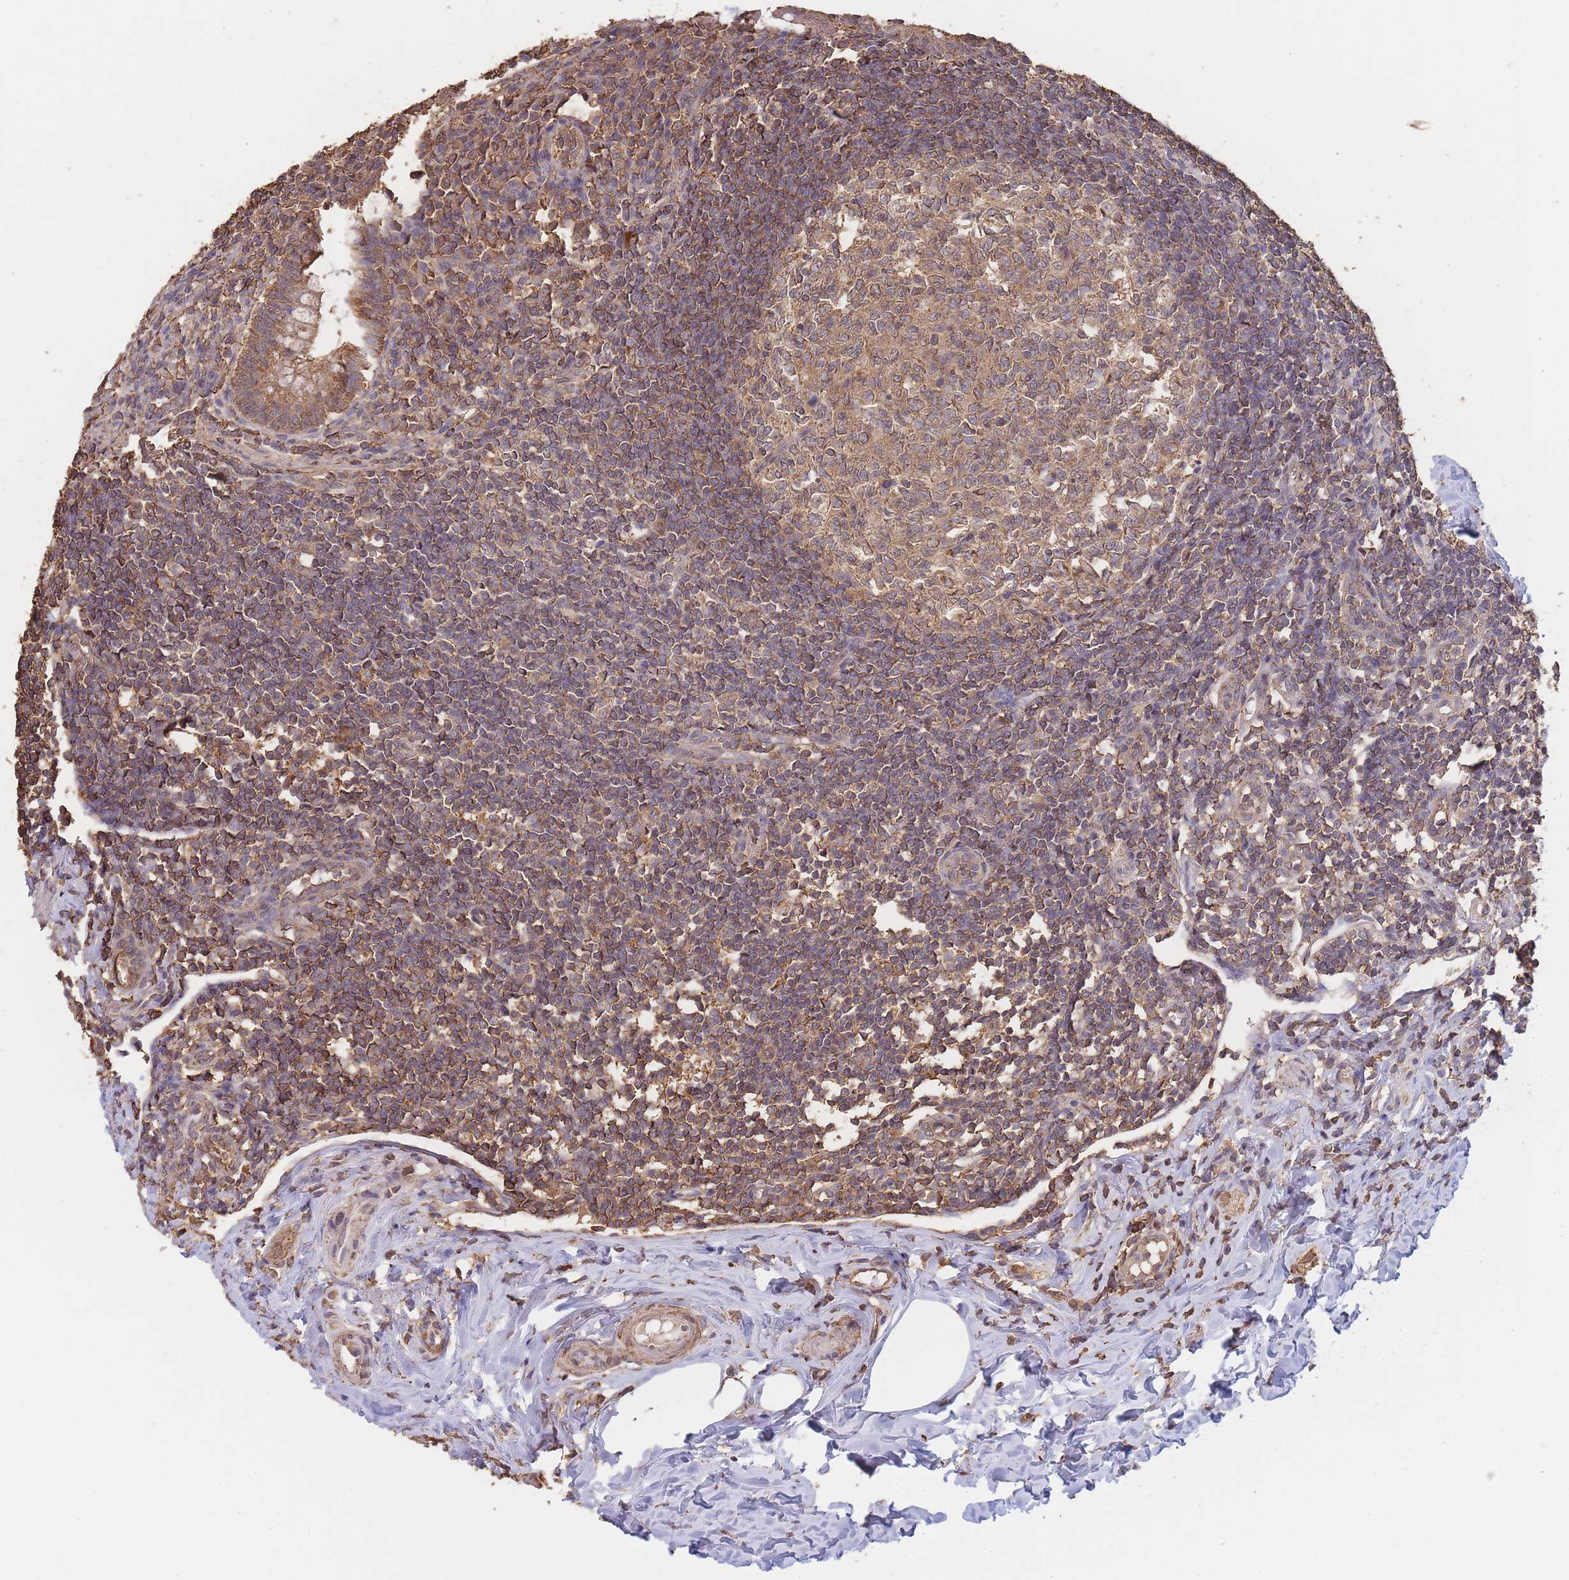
{"staining": {"intensity": "moderate", "quantity": ">75%", "location": "cytoplasmic/membranous"}, "tissue": "appendix", "cell_type": "Glandular cells", "image_type": "normal", "snomed": [{"axis": "morphology", "description": "Normal tissue, NOS"}, {"axis": "topography", "description": "Appendix"}], "caption": "Brown immunohistochemical staining in unremarkable human appendix demonstrates moderate cytoplasmic/membranous expression in approximately >75% of glandular cells.", "gene": "METRN", "patient": {"sex": "female", "age": 33}}